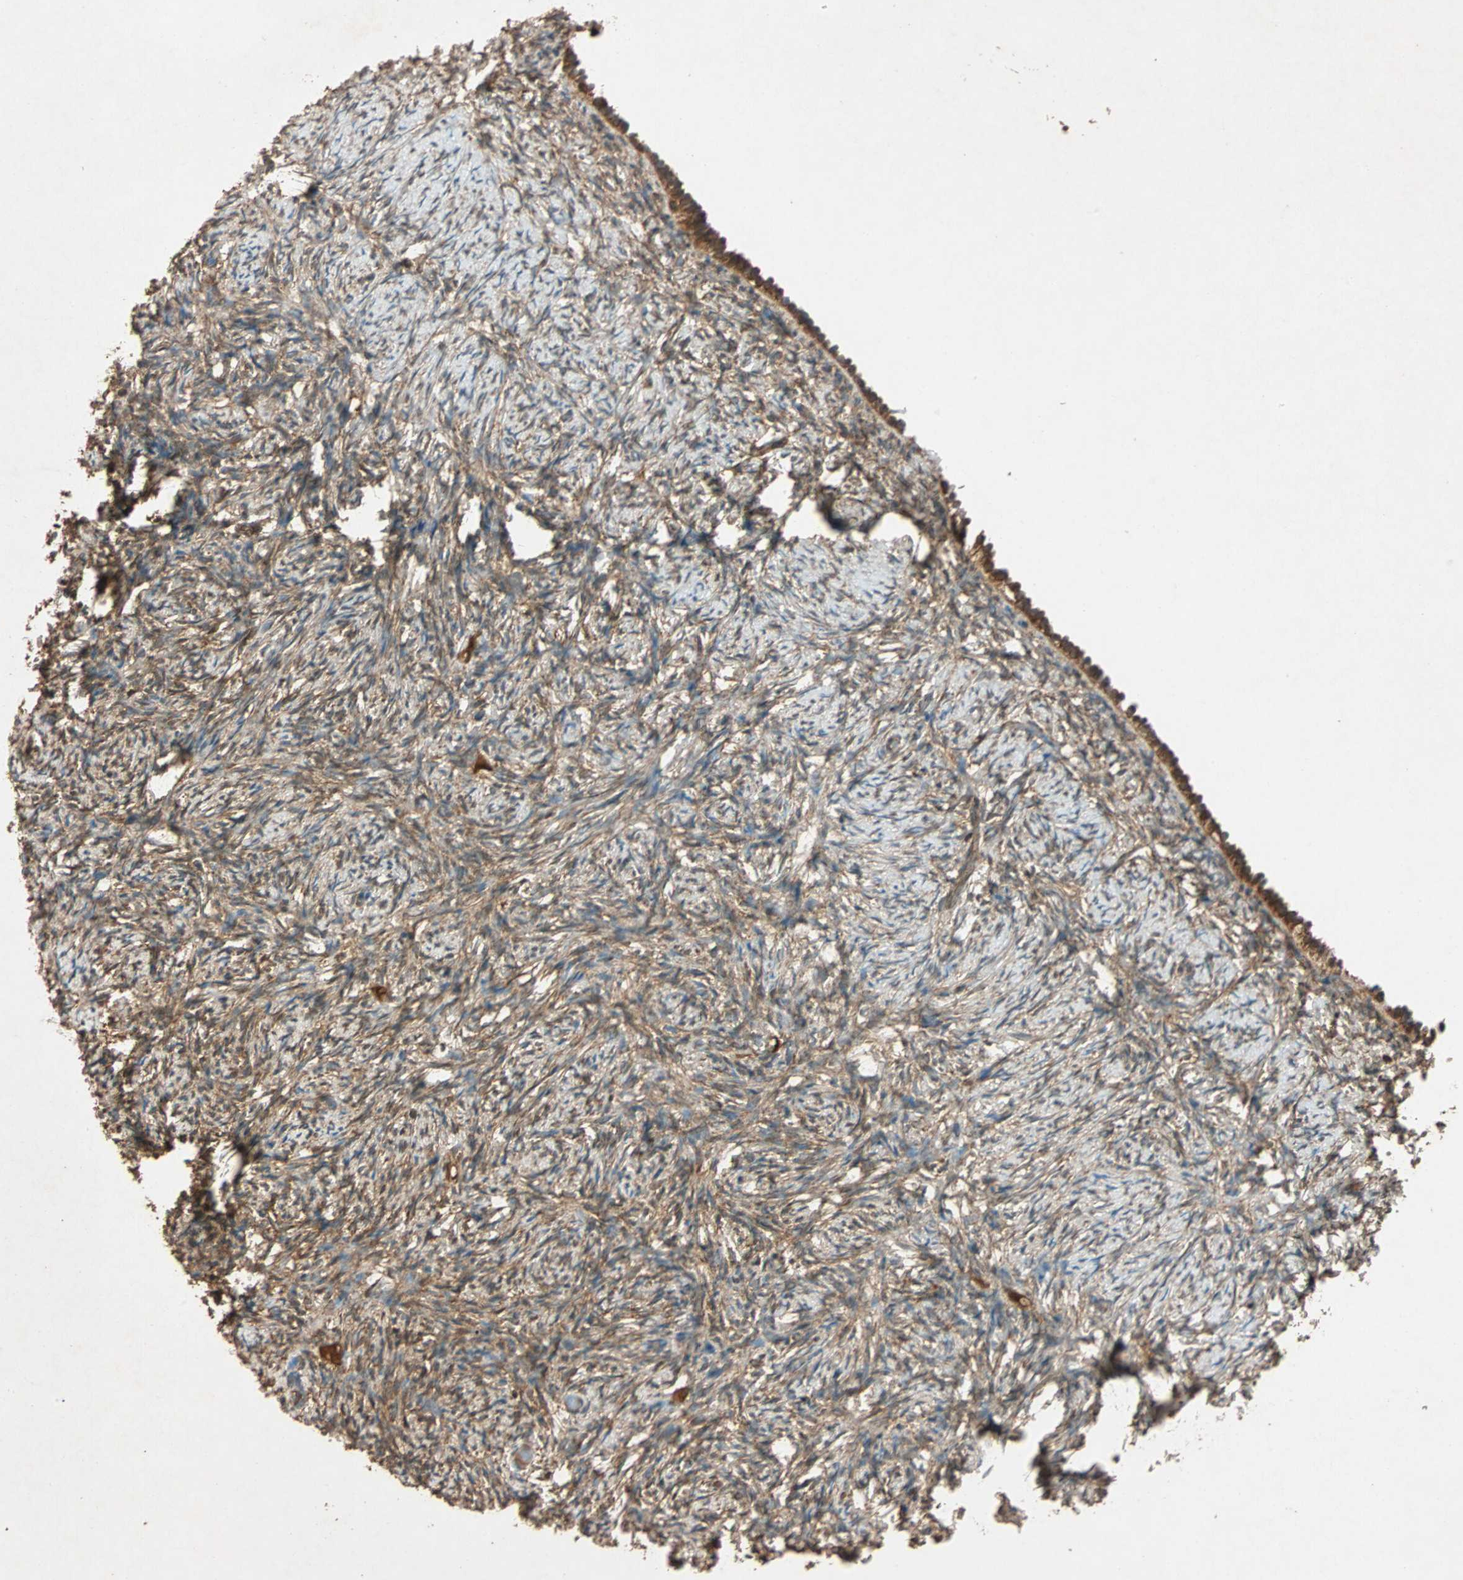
{"staining": {"intensity": "moderate", "quantity": ">75%", "location": "cytoplasmic/membranous"}, "tissue": "ovary", "cell_type": "Ovarian stroma cells", "image_type": "normal", "snomed": [{"axis": "morphology", "description": "Normal tissue, NOS"}, {"axis": "topography", "description": "Ovary"}], "caption": "This image reveals immunohistochemistry (IHC) staining of unremarkable ovary, with medium moderate cytoplasmic/membranous expression in approximately >75% of ovarian stroma cells.", "gene": "MAPK1", "patient": {"sex": "female", "age": 60}}